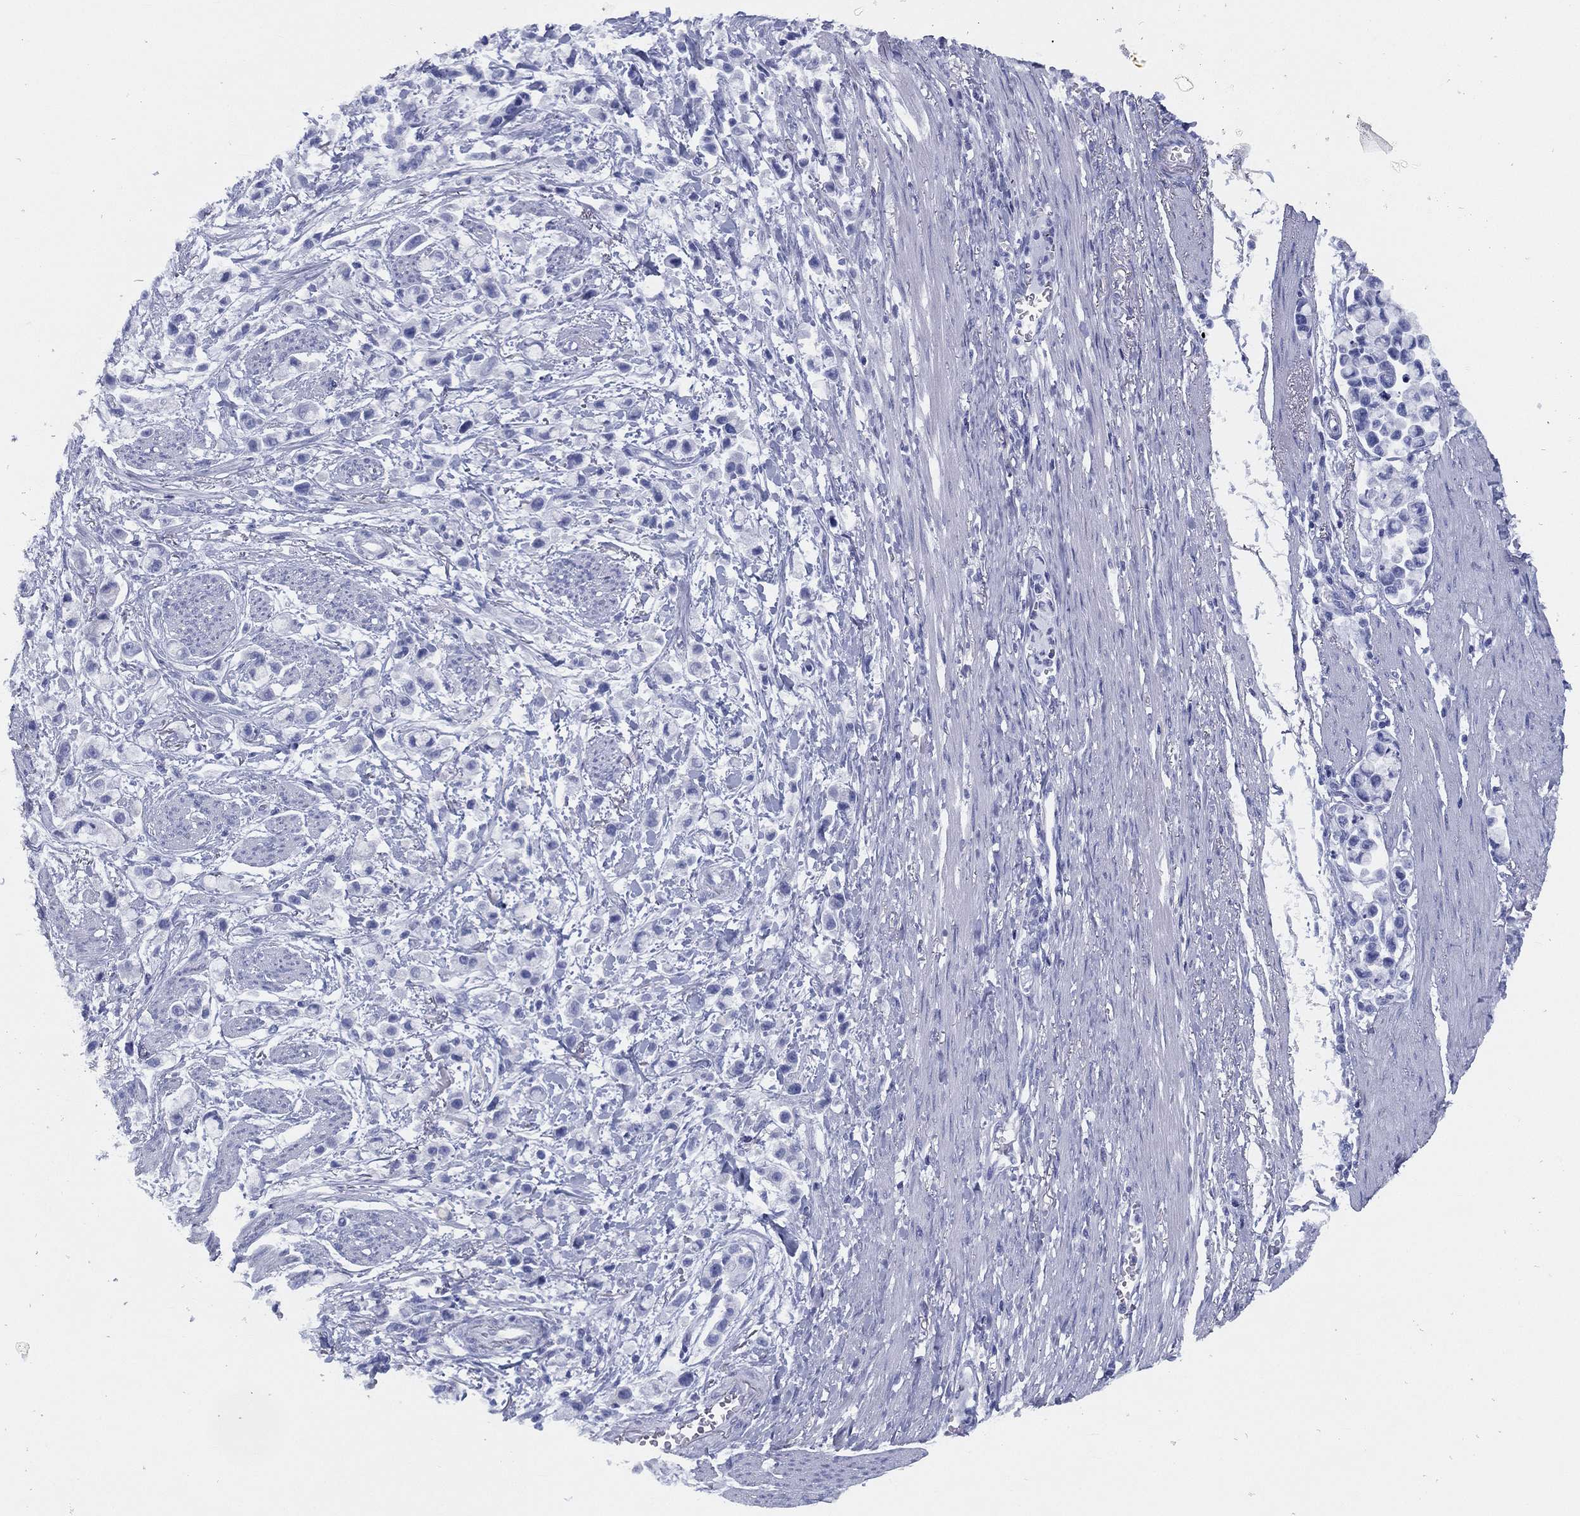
{"staining": {"intensity": "negative", "quantity": "none", "location": "none"}, "tissue": "stomach cancer", "cell_type": "Tumor cells", "image_type": "cancer", "snomed": [{"axis": "morphology", "description": "Adenocarcinoma, NOS"}, {"axis": "topography", "description": "Stomach"}], "caption": "A high-resolution image shows immunohistochemistry staining of stomach adenocarcinoma, which shows no significant expression in tumor cells.", "gene": "TMEM252", "patient": {"sex": "female", "age": 81}}